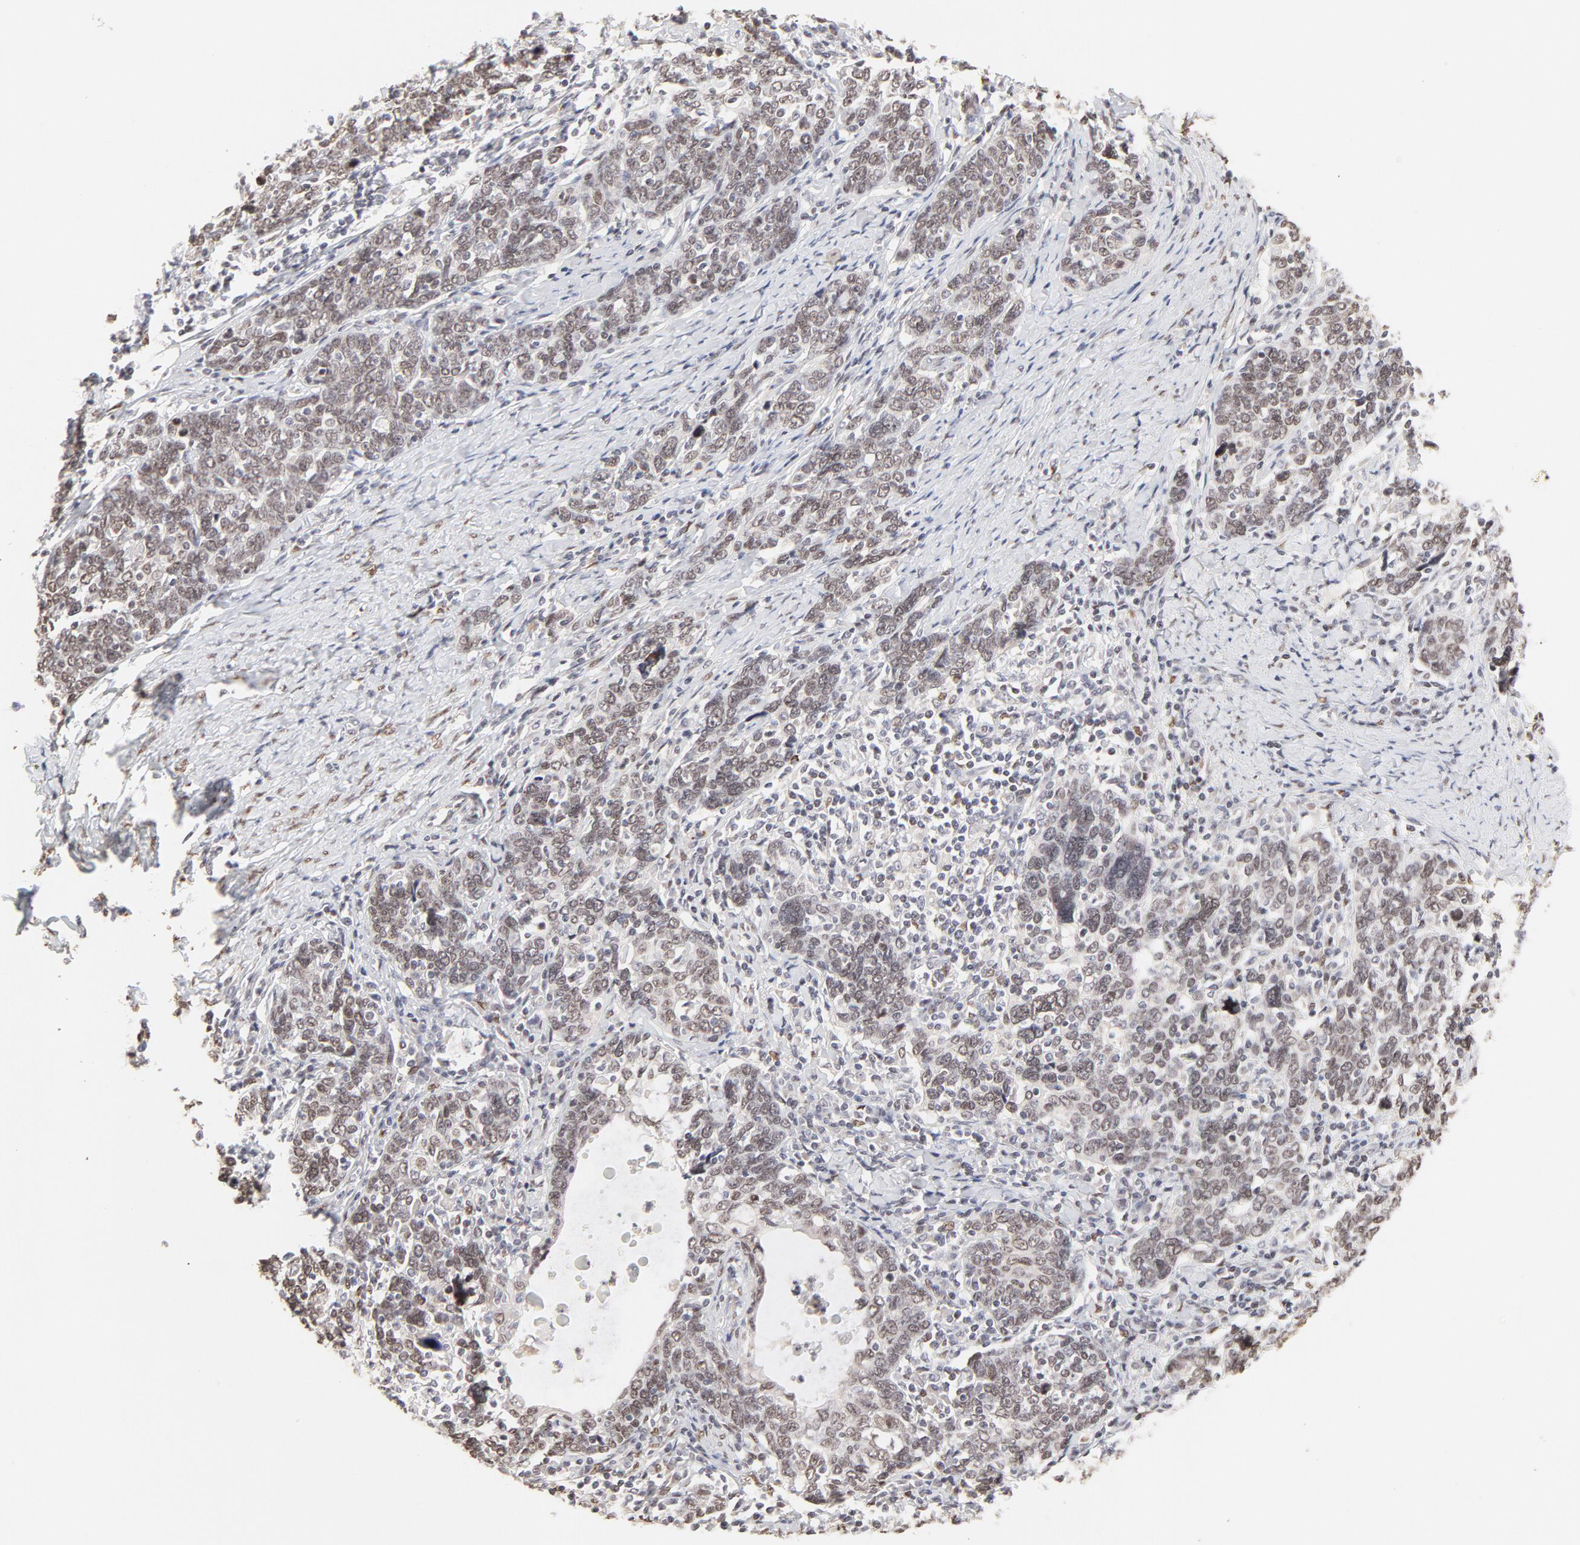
{"staining": {"intensity": "weak", "quantity": "25%-75%", "location": "nuclear"}, "tissue": "cervical cancer", "cell_type": "Tumor cells", "image_type": "cancer", "snomed": [{"axis": "morphology", "description": "Squamous cell carcinoma, NOS"}, {"axis": "topography", "description": "Cervix"}], "caption": "A micrograph showing weak nuclear expression in approximately 25%-75% of tumor cells in cervical squamous cell carcinoma, as visualized by brown immunohistochemical staining.", "gene": "PBX3", "patient": {"sex": "female", "age": 41}}